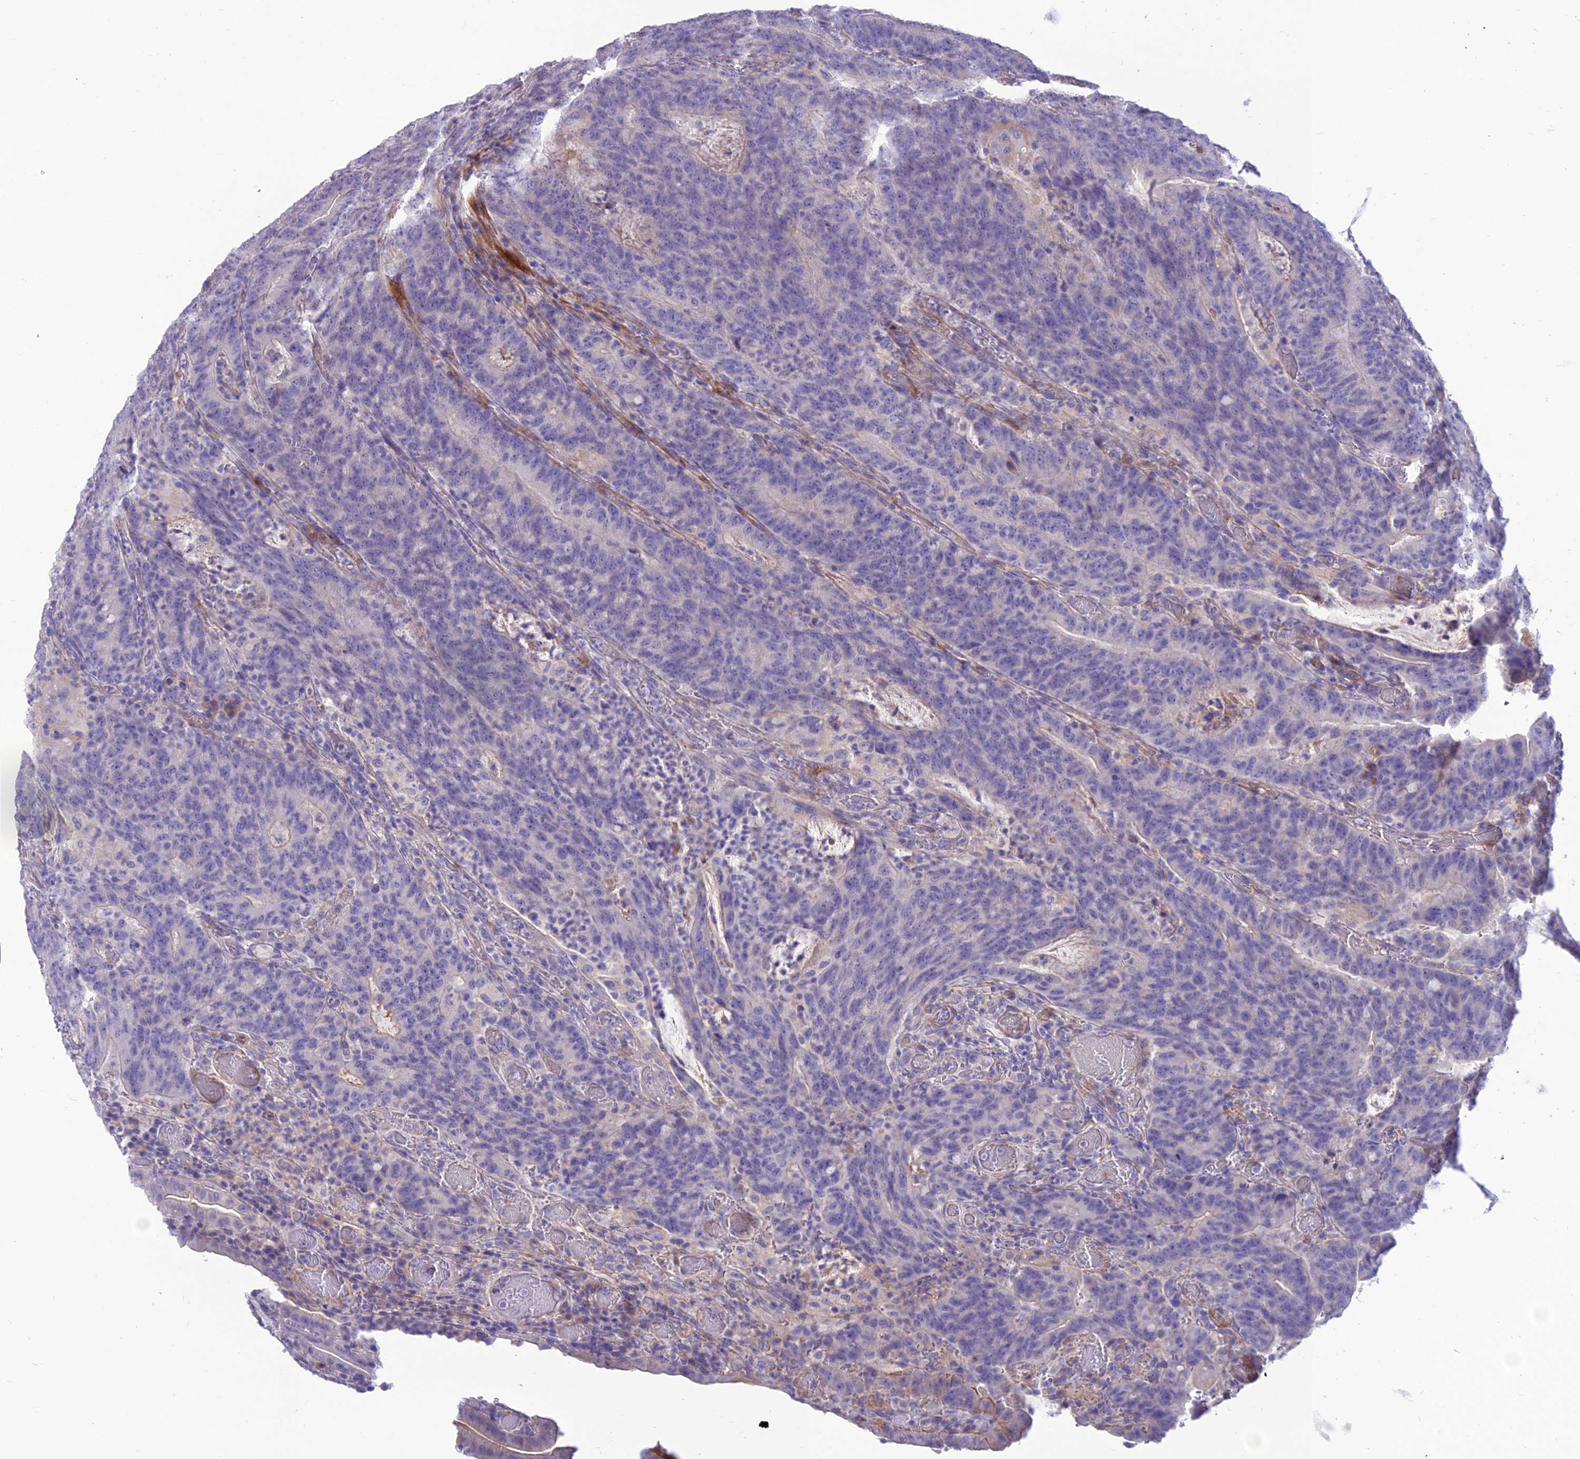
{"staining": {"intensity": "negative", "quantity": "none", "location": "none"}, "tissue": "colorectal cancer", "cell_type": "Tumor cells", "image_type": "cancer", "snomed": [{"axis": "morphology", "description": "Normal tissue, NOS"}, {"axis": "morphology", "description": "Adenocarcinoma, NOS"}, {"axis": "topography", "description": "Colon"}], "caption": "The histopathology image shows no staining of tumor cells in colorectal cancer.", "gene": "TEKT3", "patient": {"sex": "female", "age": 75}}